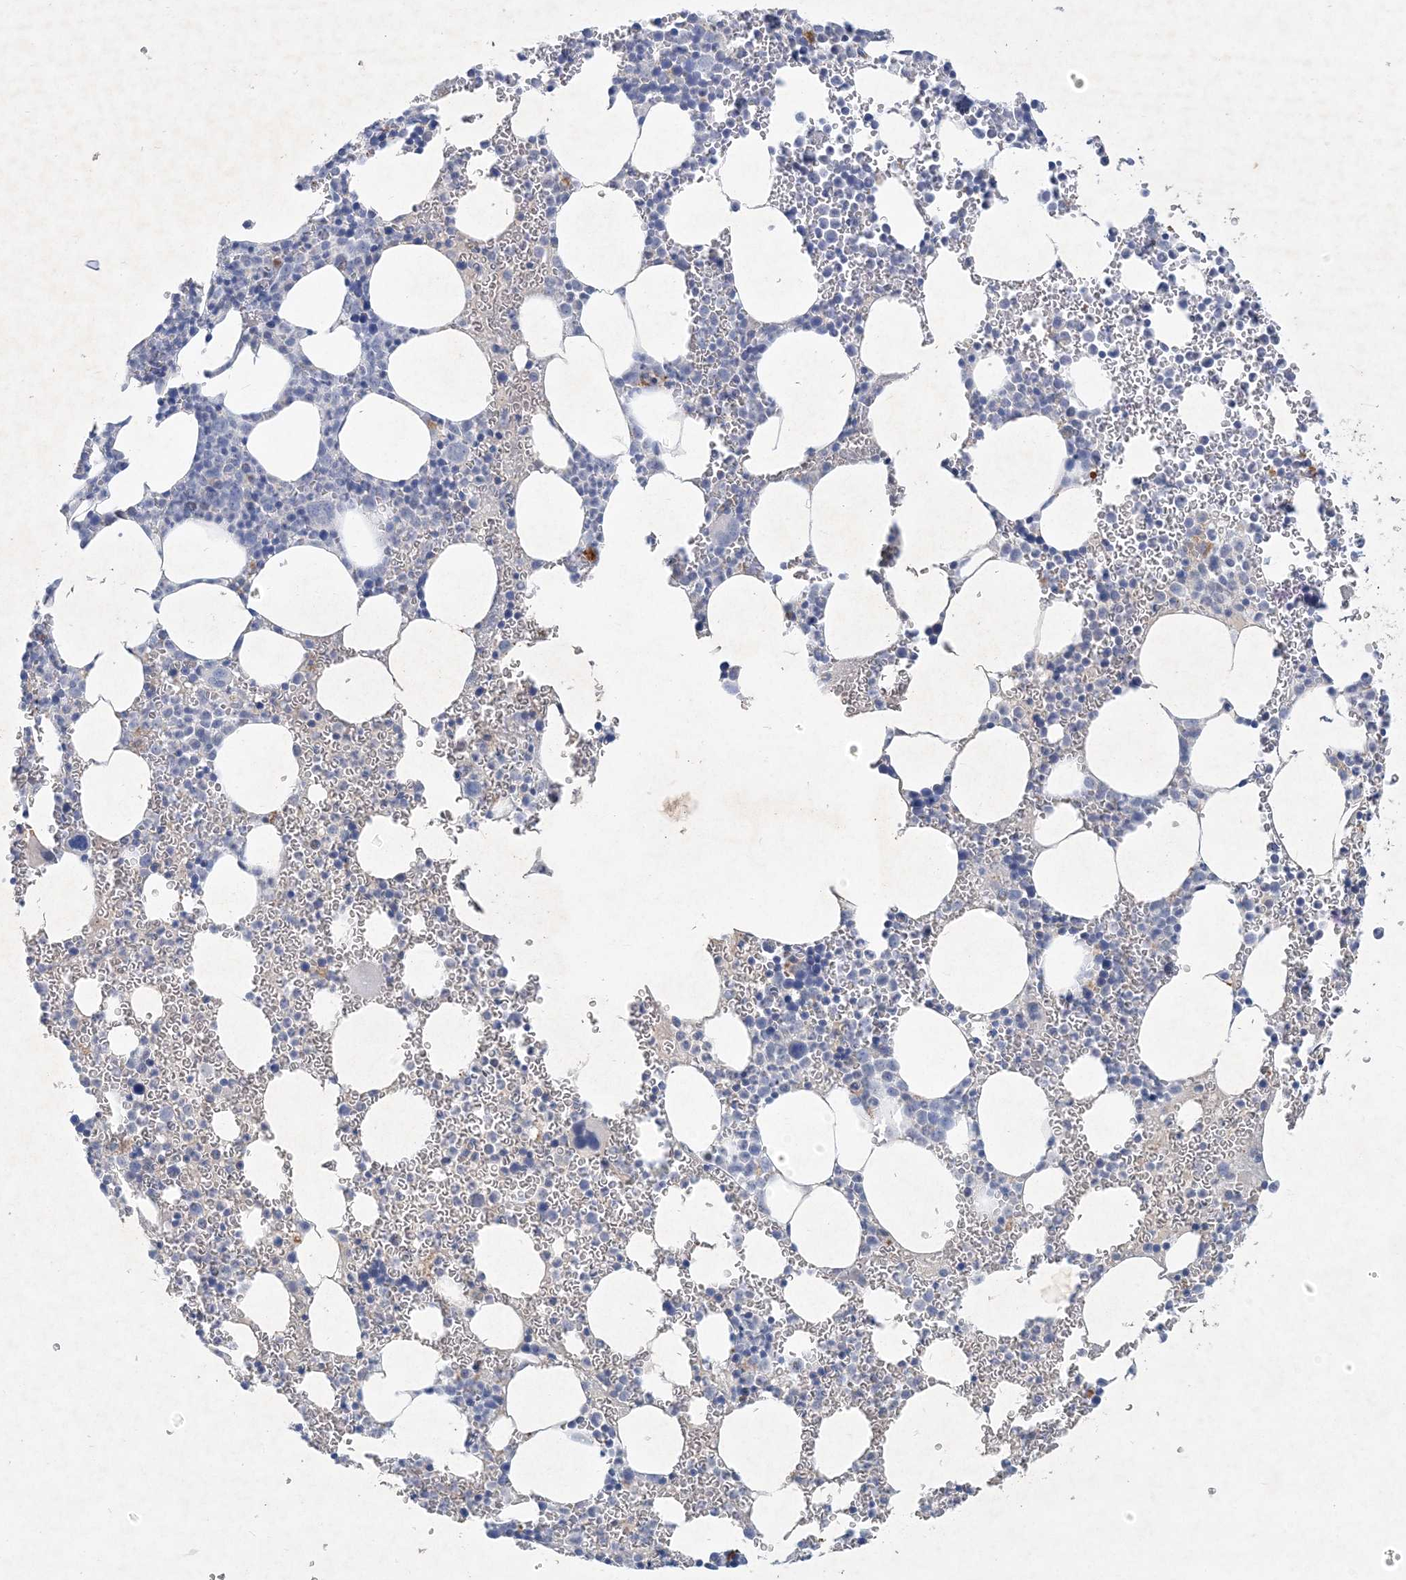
{"staining": {"intensity": "negative", "quantity": "none", "location": "none"}, "tissue": "bone marrow", "cell_type": "Hematopoietic cells", "image_type": "normal", "snomed": [{"axis": "morphology", "description": "Normal tissue, NOS"}, {"axis": "topography", "description": "Bone marrow"}], "caption": "Immunohistochemistry (IHC) photomicrograph of unremarkable bone marrow: human bone marrow stained with DAB (3,3'-diaminobenzidine) shows no significant protein expression in hematopoietic cells.", "gene": "C11orf58", "patient": {"sex": "female", "age": 78}}